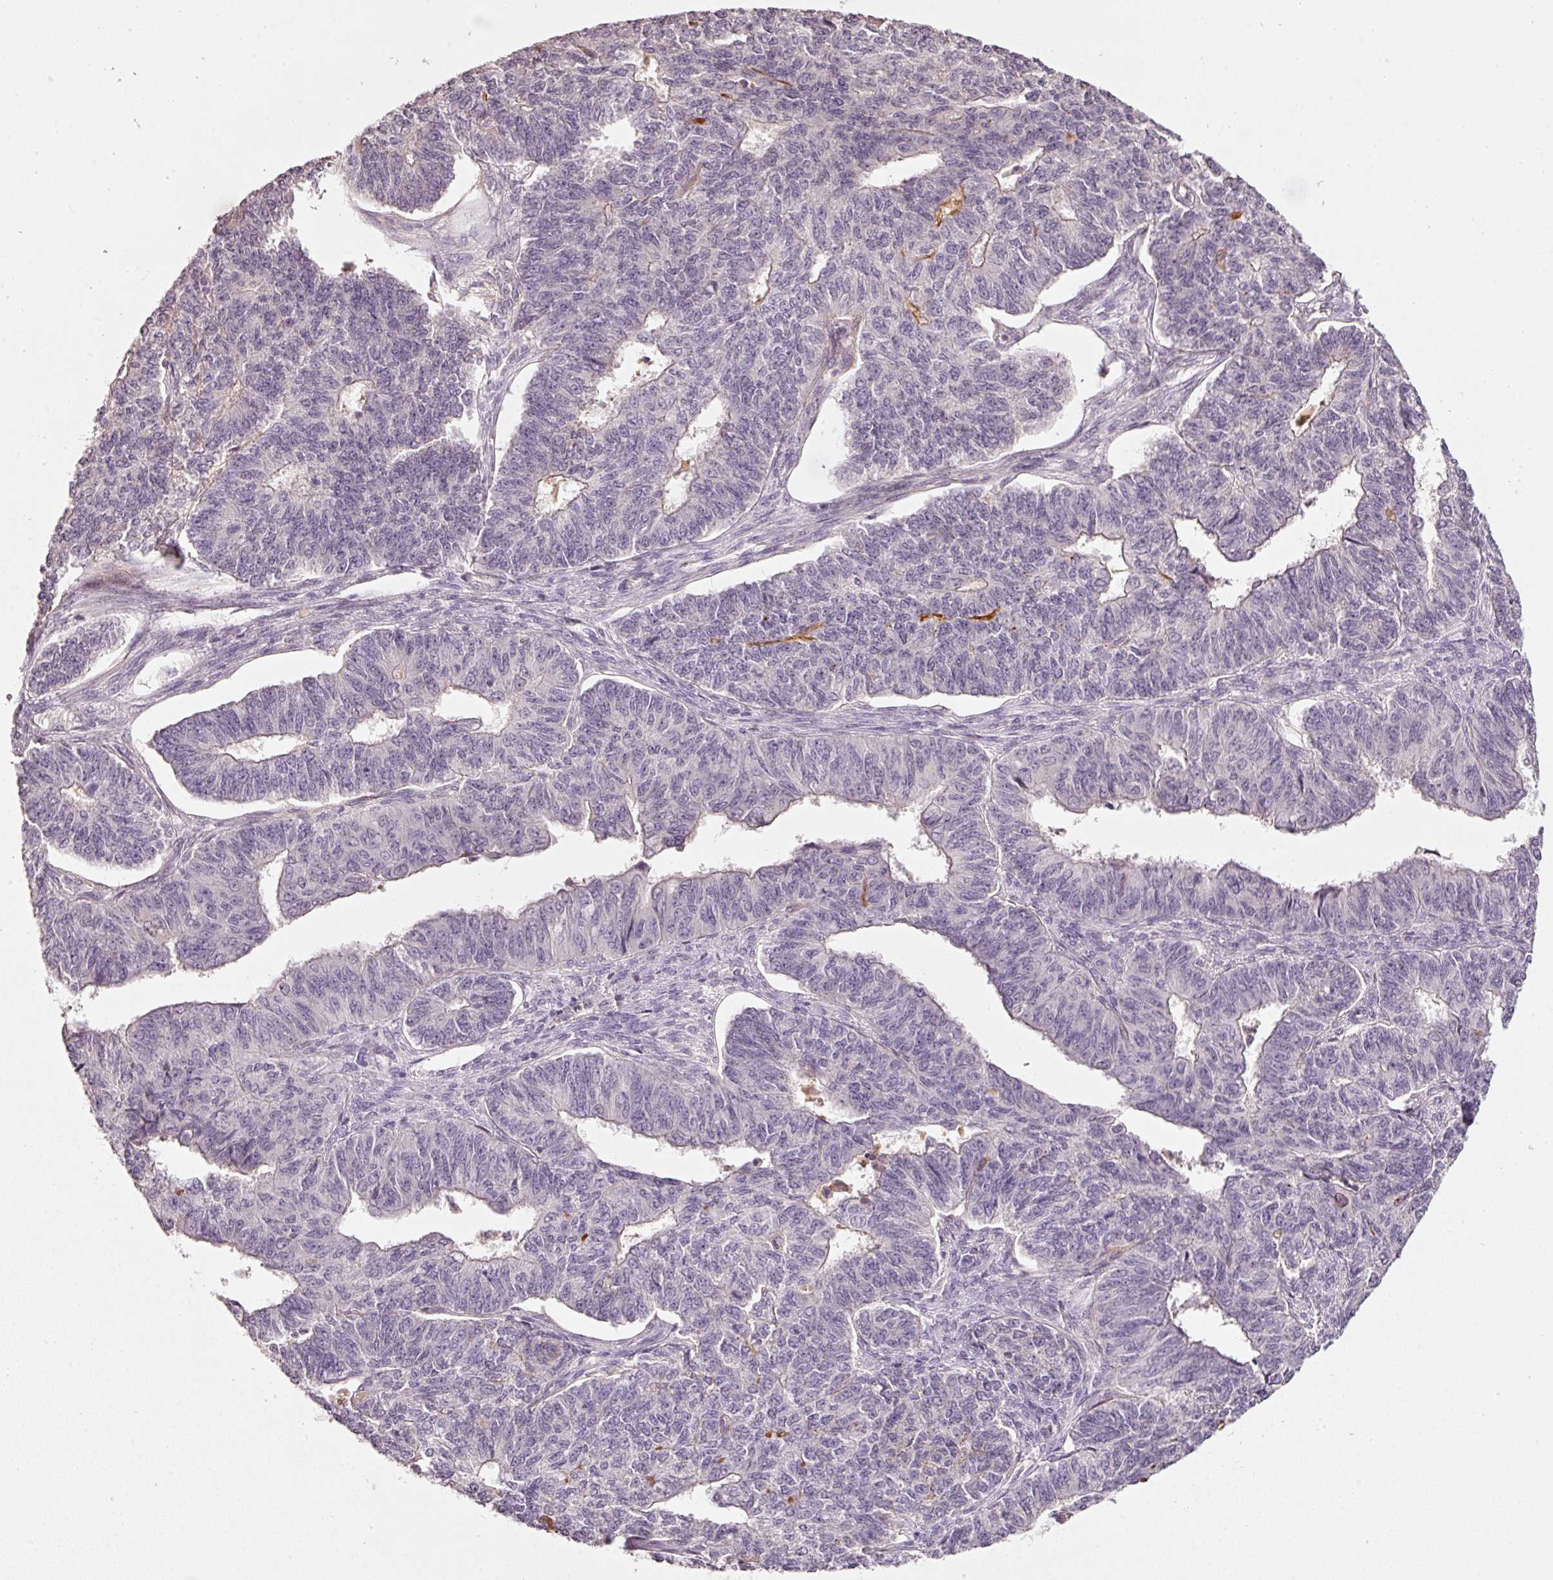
{"staining": {"intensity": "negative", "quantity": "none", "location": "none"}, "tissue": "endometrial cancer", "cell_type": "Tumor cells", "image_type": "cancer", "snomed": [{"axis": "morphology", "description": "Adenocarcinoma, NOS"}, {"axis": "topography", "description": "Endometrium"}], "caption": "An image of endometrial cancer stained for a protein shows no brown staining in tumor cells. Brightfield microscopy of IHC stained with DAB (brown) and hematoxylin (blue), captured at high magnification.", "gene": "TOB2", "patient": {"sex": "female", "age": 32}}